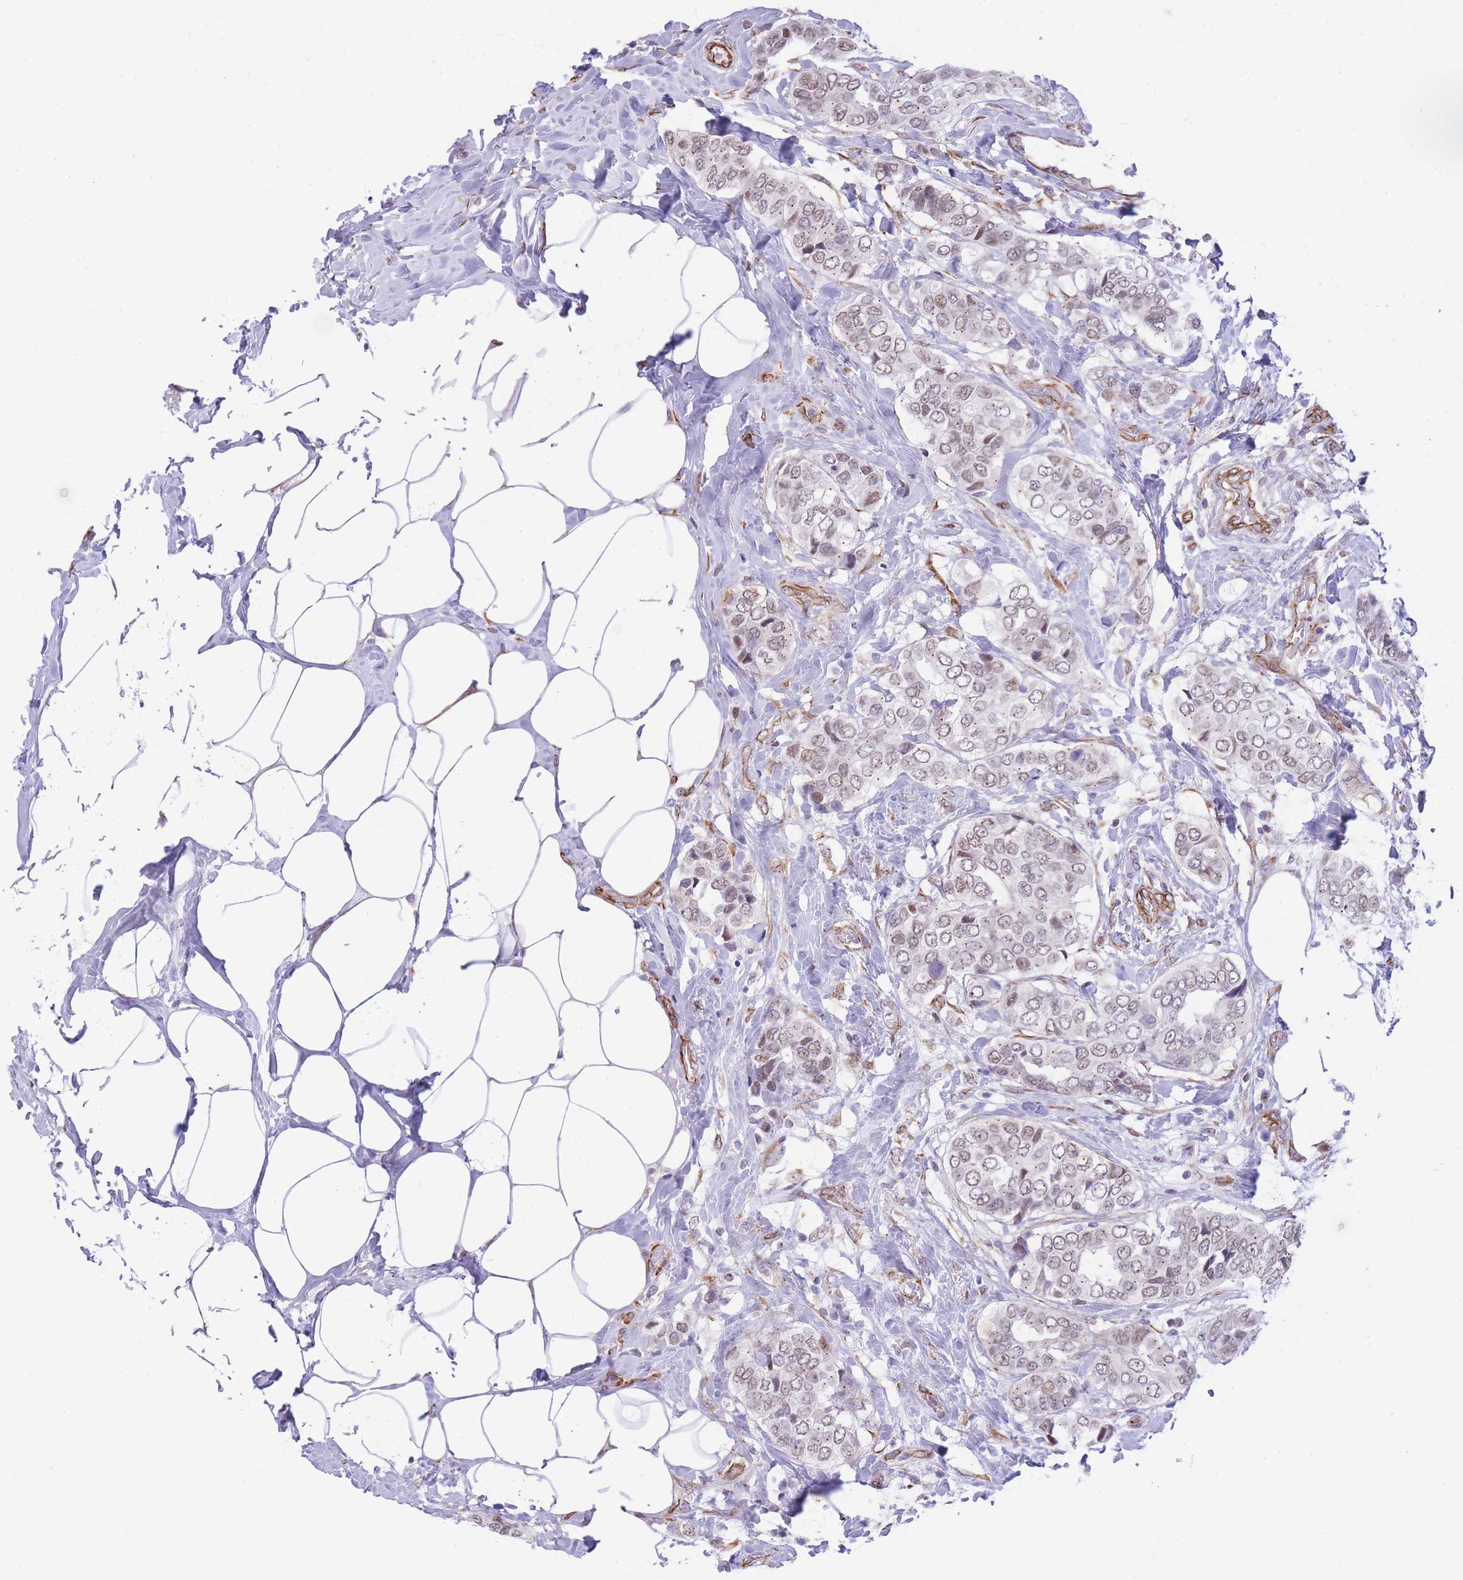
{"staining": {"intensity": "weak", "quantity": "25%-75%", "location": "nuclear"}, "tissue": "breast cancer", "cell_type": "Tumor cells", "image_type": "cancer", "snomed": [{"axis": "morphology", "description": "Lobular carcinoma"}, {"axis": "topography", "description": "Breast"}], "caption": "Lobular carcinoma (breast) stained with DAB immunohistochemistry shows low levels of weak nuclear positivity in approximately 25%-75% of tumor cells. (DAB IHC with brightfield microscopy, high magnification).", "gene": "PSG8", "patient": {"sex": "female", "age": 51}}